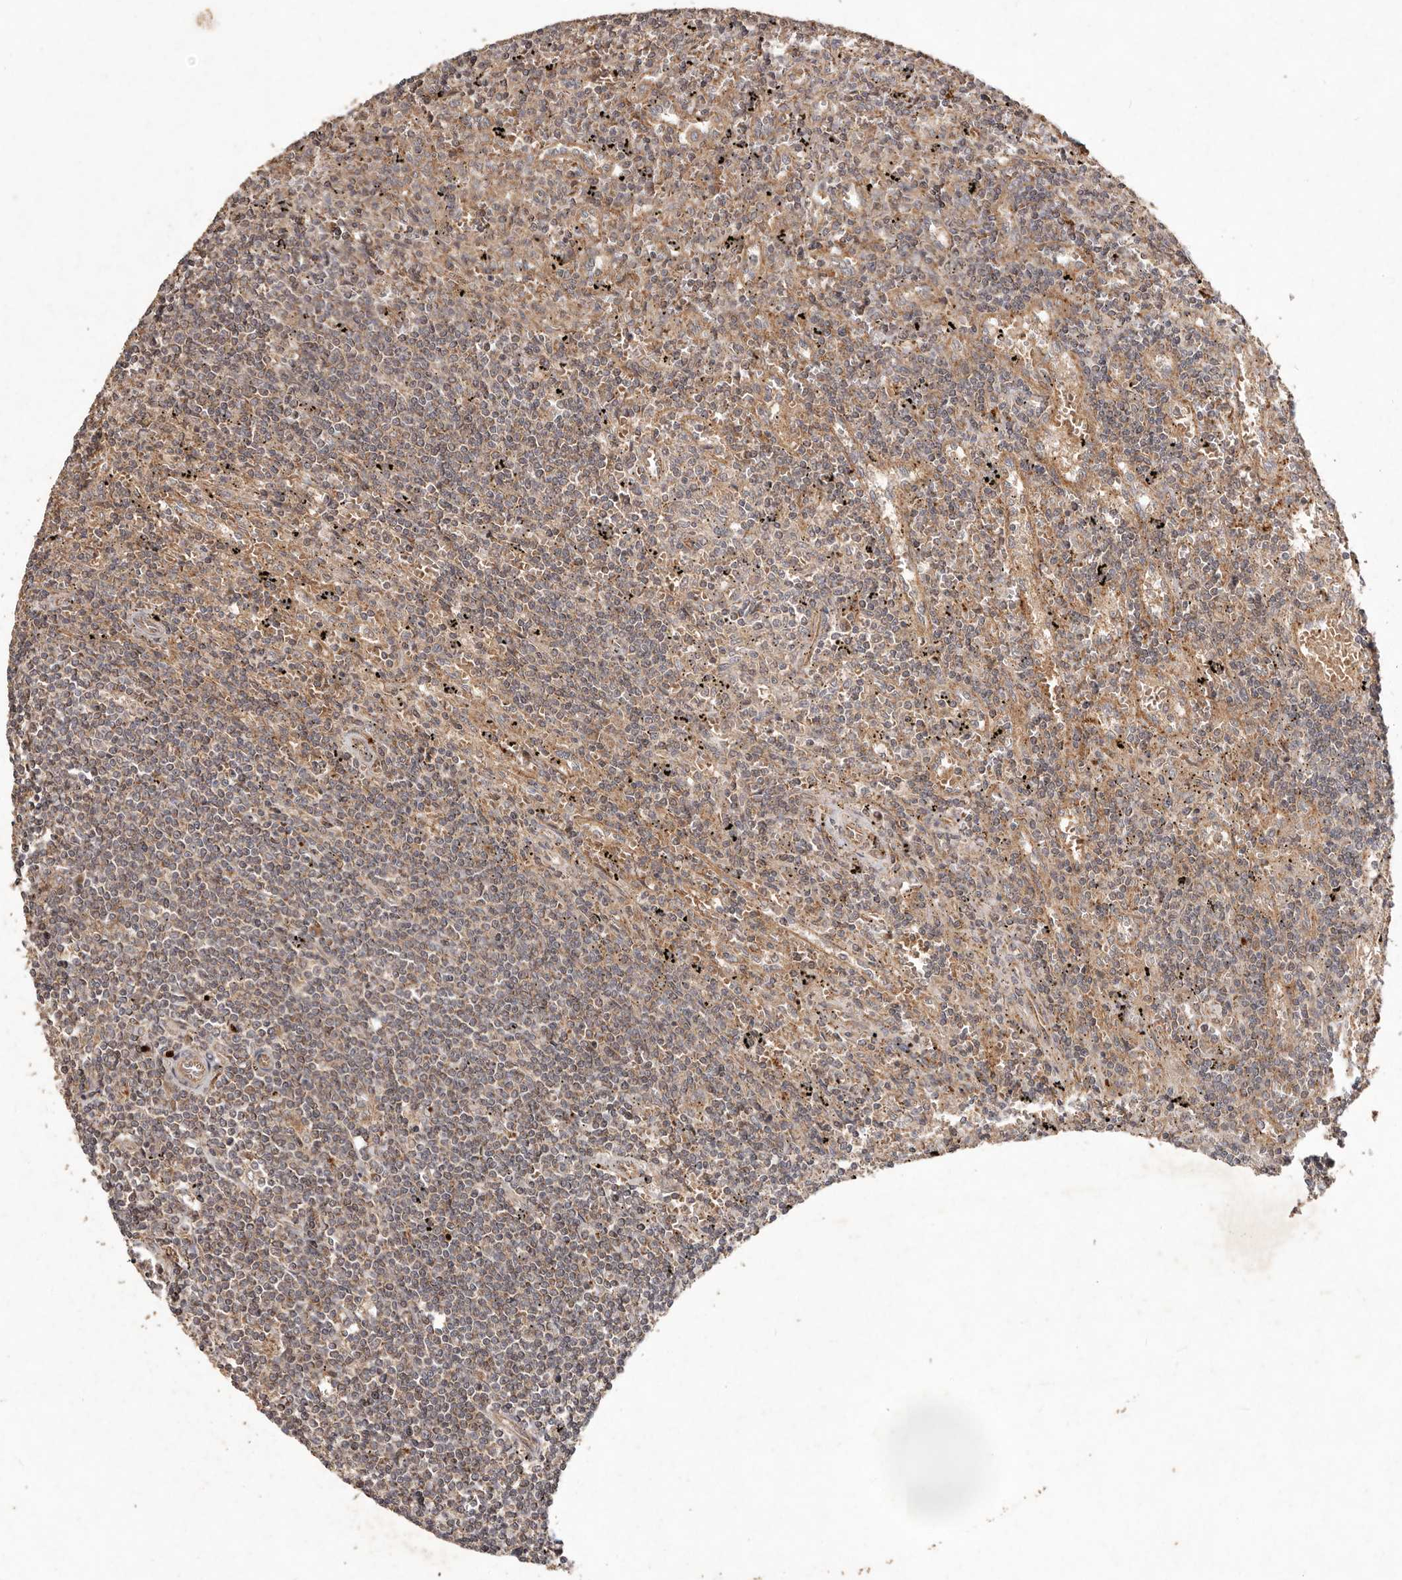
{"staining": {"intensity": "weak", "quantity": ">75%", "location": "cytoplasmic/membranous"}, "tissue": "lymphoma", "cell_type": "Tumor cells", "image_type": "cancer", "snomed": [{"axis": "morphology", "description": "Malignant lymphoma, non-Hodgkin's type, Low grade"}, {"axis": "topography", "description": "Spleen"}], "caption": "Approximately >75% of tumor cells in low-grade malignant lymphoma, non-Hodgkin's type exhibit weak cytoplasmic/membranous protein positivity as visualized by brown immunohistochemical staining.", "gene": "PLOD2", "patient": {"sex": "male", "age": 76}}